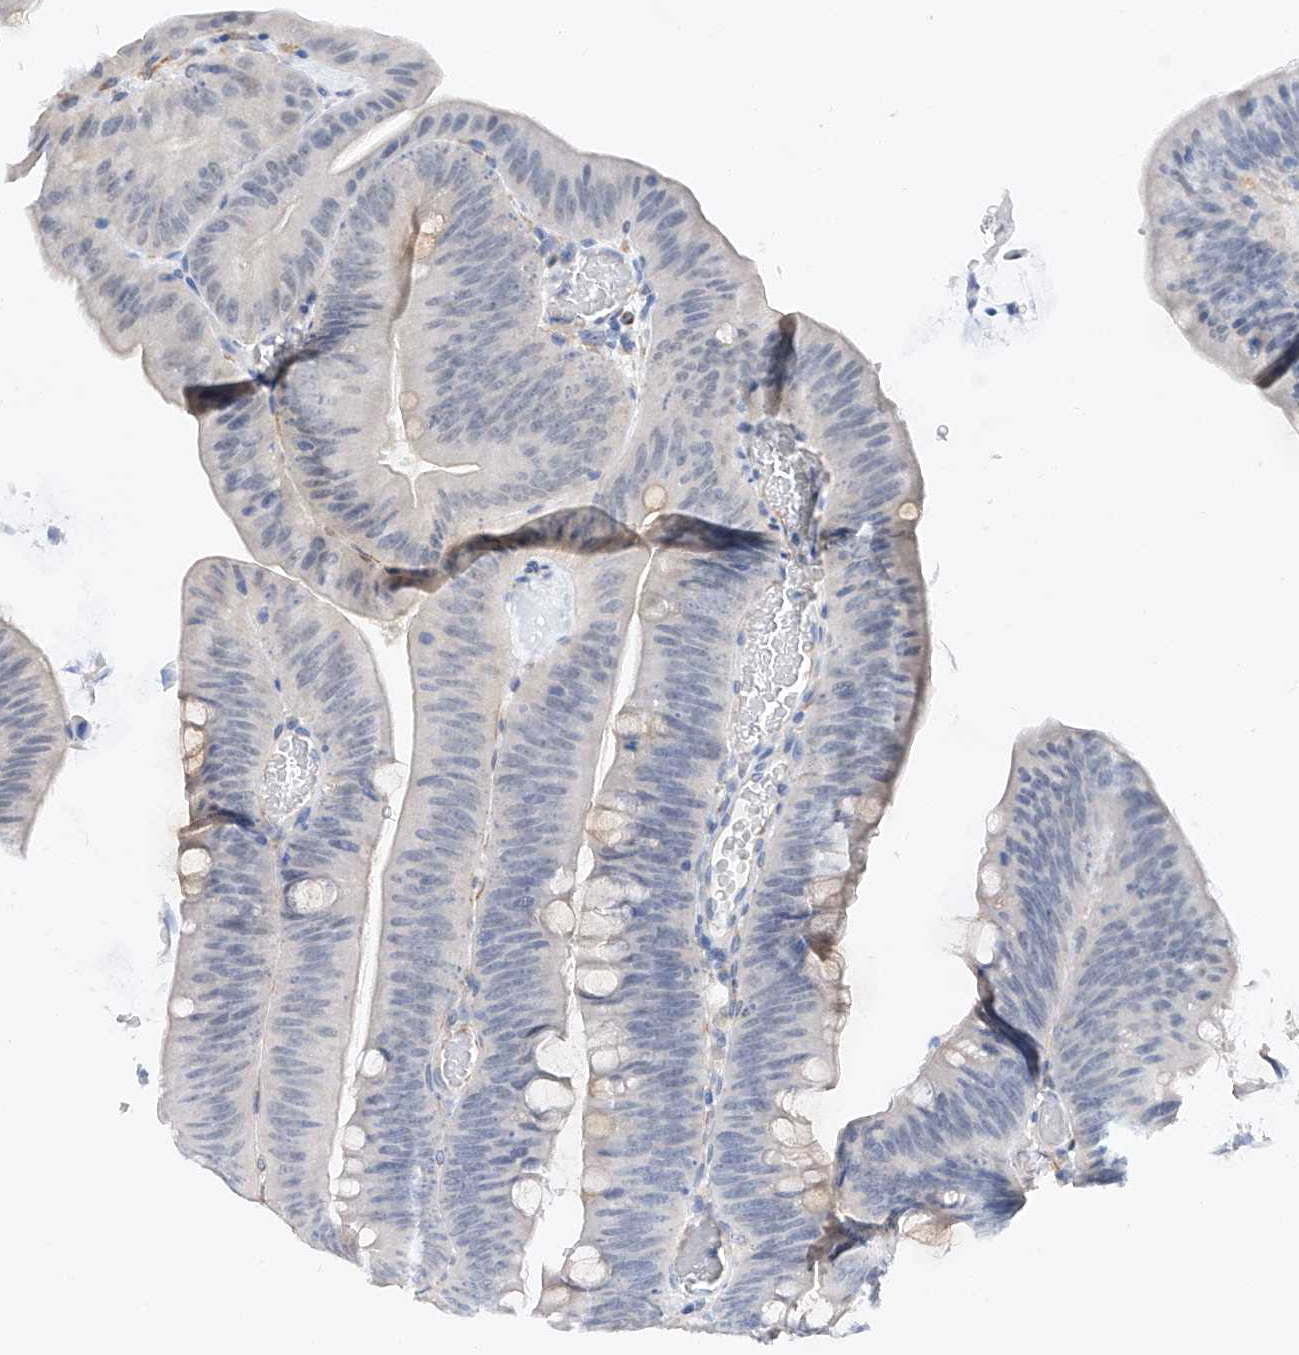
{"staining": {"intensity": "negative", "quantity": "none", "location": "none"}, "tissue": "colorectal cancer", "cell_type": "Tumor cells", "image_type": "cancer", "snomed": [{"axis": "morphology", "description": "Normal tissue, NOS"}, {"axis": "topography", "description": "Colon"}], "caption": "An immunohistochemistry photomicrograph of colorectal cancer is shown. There is no staining in tumor cells of colorectal cancer.", "gene": "AMD1", "patient": {"sex": "female", "age": 82}}